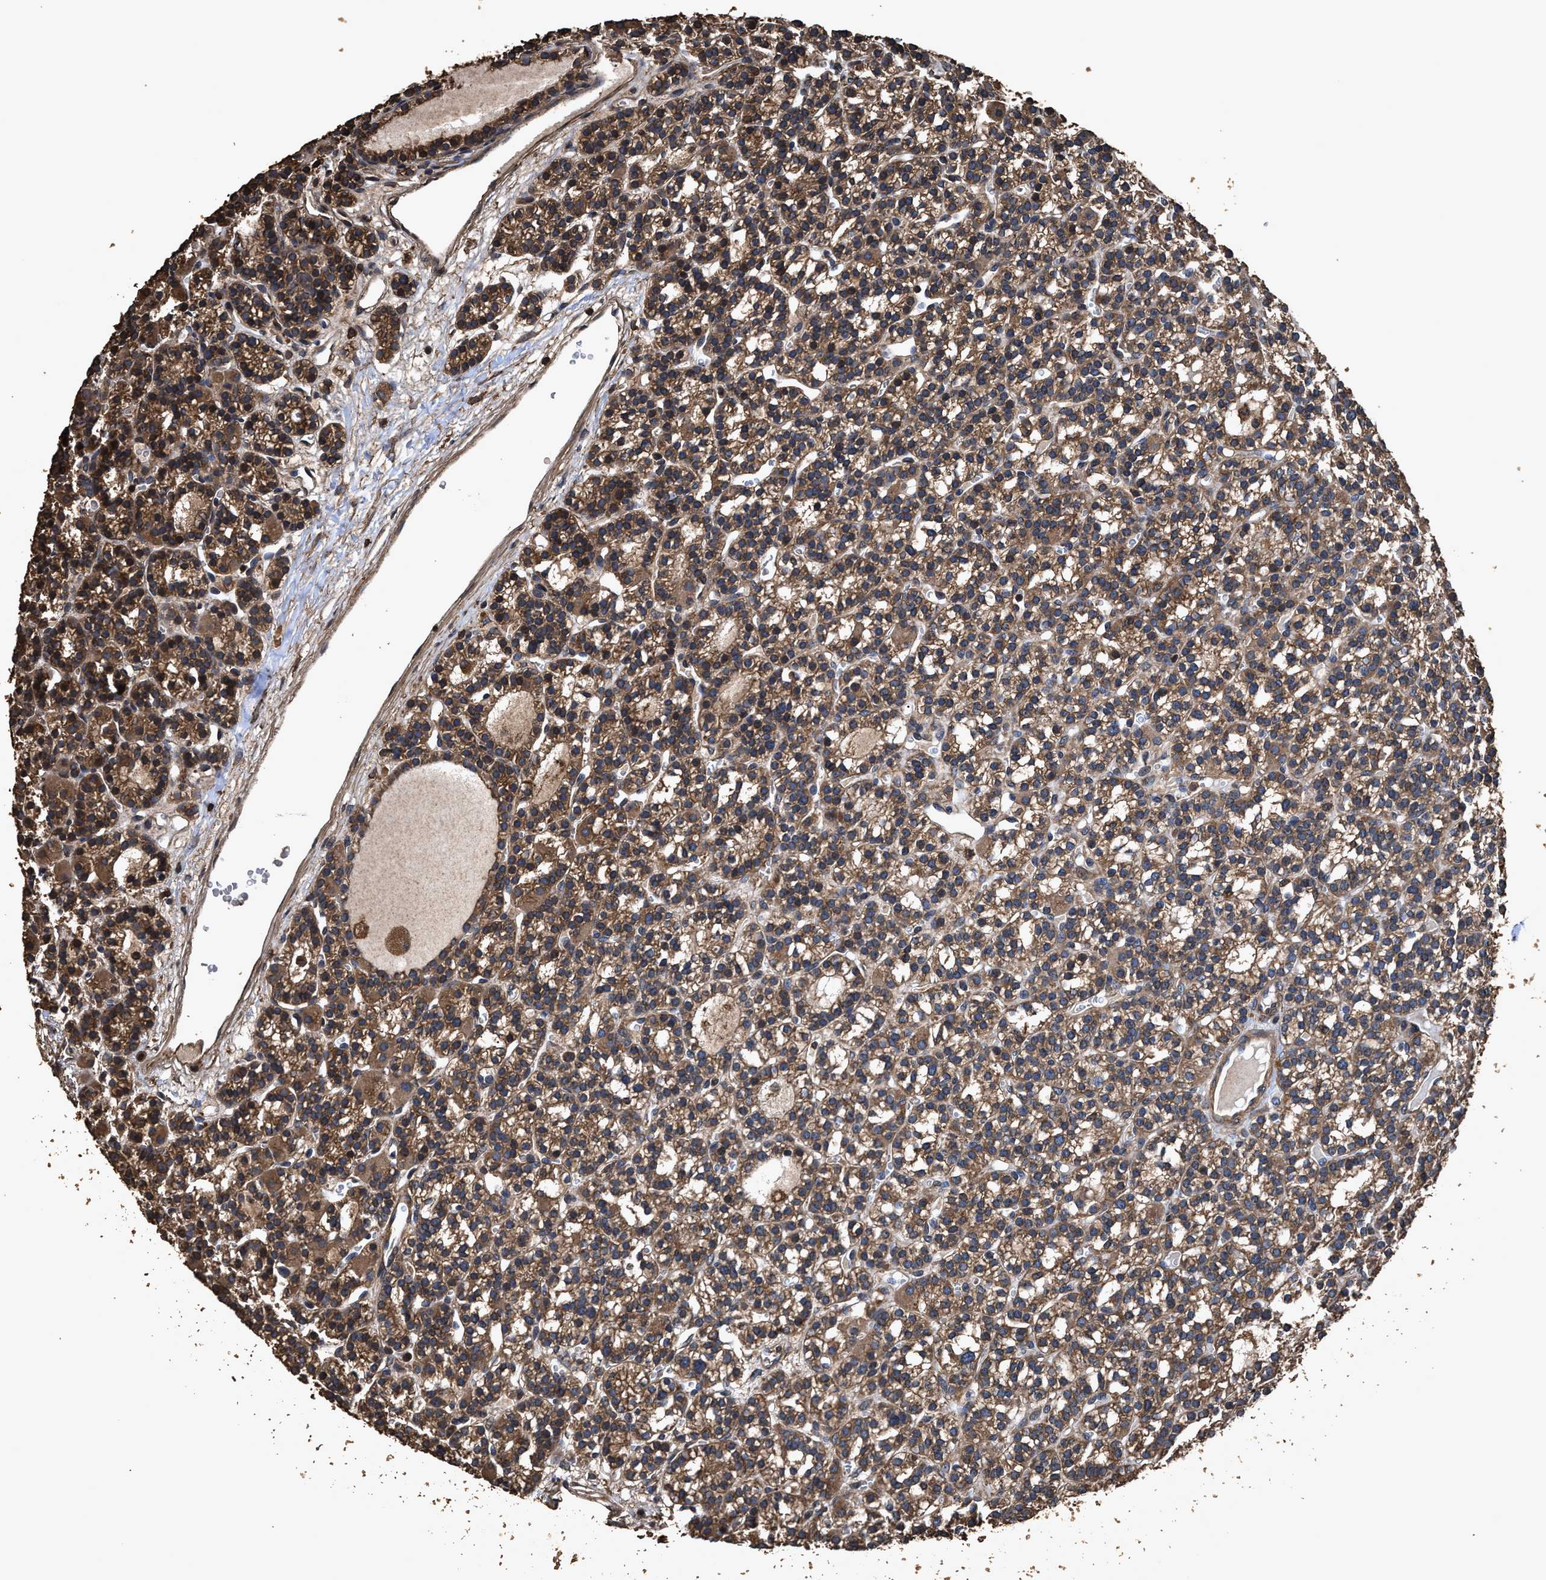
{"staining": {"intensity": "strong", "quantity": ">75%", "location": "cytoplasmic/membranous"}, "tissue": "parathyroid gland", "cell_type": "Glandular cells", "image_type": "normal", "snomed": [{"axis": "morphology", "description": "Normal tissue, NOS"}, {"axis": "morphology", "description": "Adenoma, NOS"}, {"axis": "topography", "description": "Parathyroid gland"}], "caption": "About >75% of glandular cells in normal parathyroid gland demonstrate strong cytoplasmic/membranous protein staining as visualized by brown immunohistochemical staining.", "gene": "ZMYND19", "patient": {"sex": "female", "age": 58}}